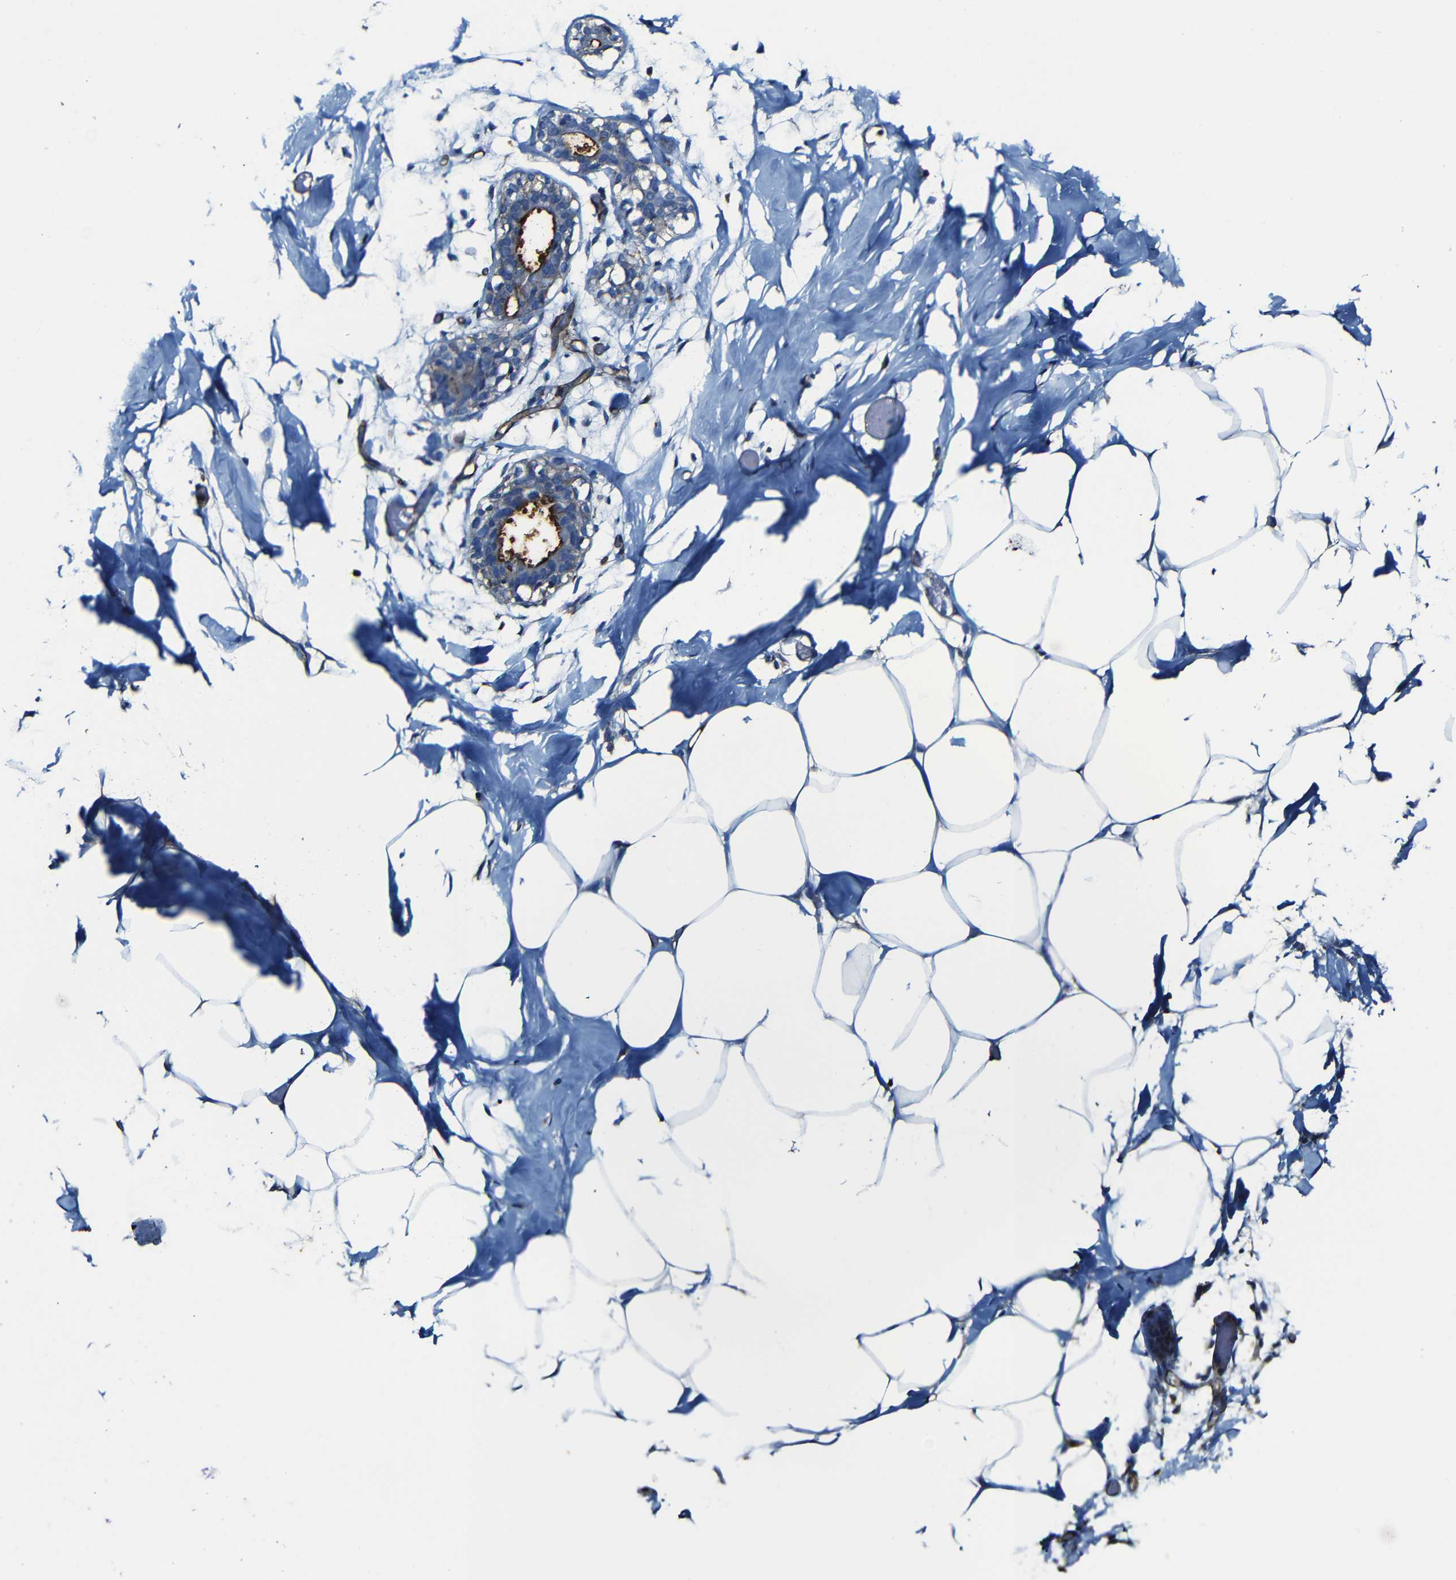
{"staining": {"intensity": "negative", "quantity": "none", "location": "none"}, "tissue": "adipose tissue", "cell_type": "Adipocytes", "image_type": "normal", "snomed": [{"axis": "morphology", "description": "Normal tissue, NOS"}, {"axis": "topography", "description": "Breast"}, {"axis": "topography", "description": "Adipose tissue"}], "caption": "The image shows no significant expression in adipocytes of adipose tissue.", "gene": "MSN", "patient": {"sex": "female", "age": 25}}